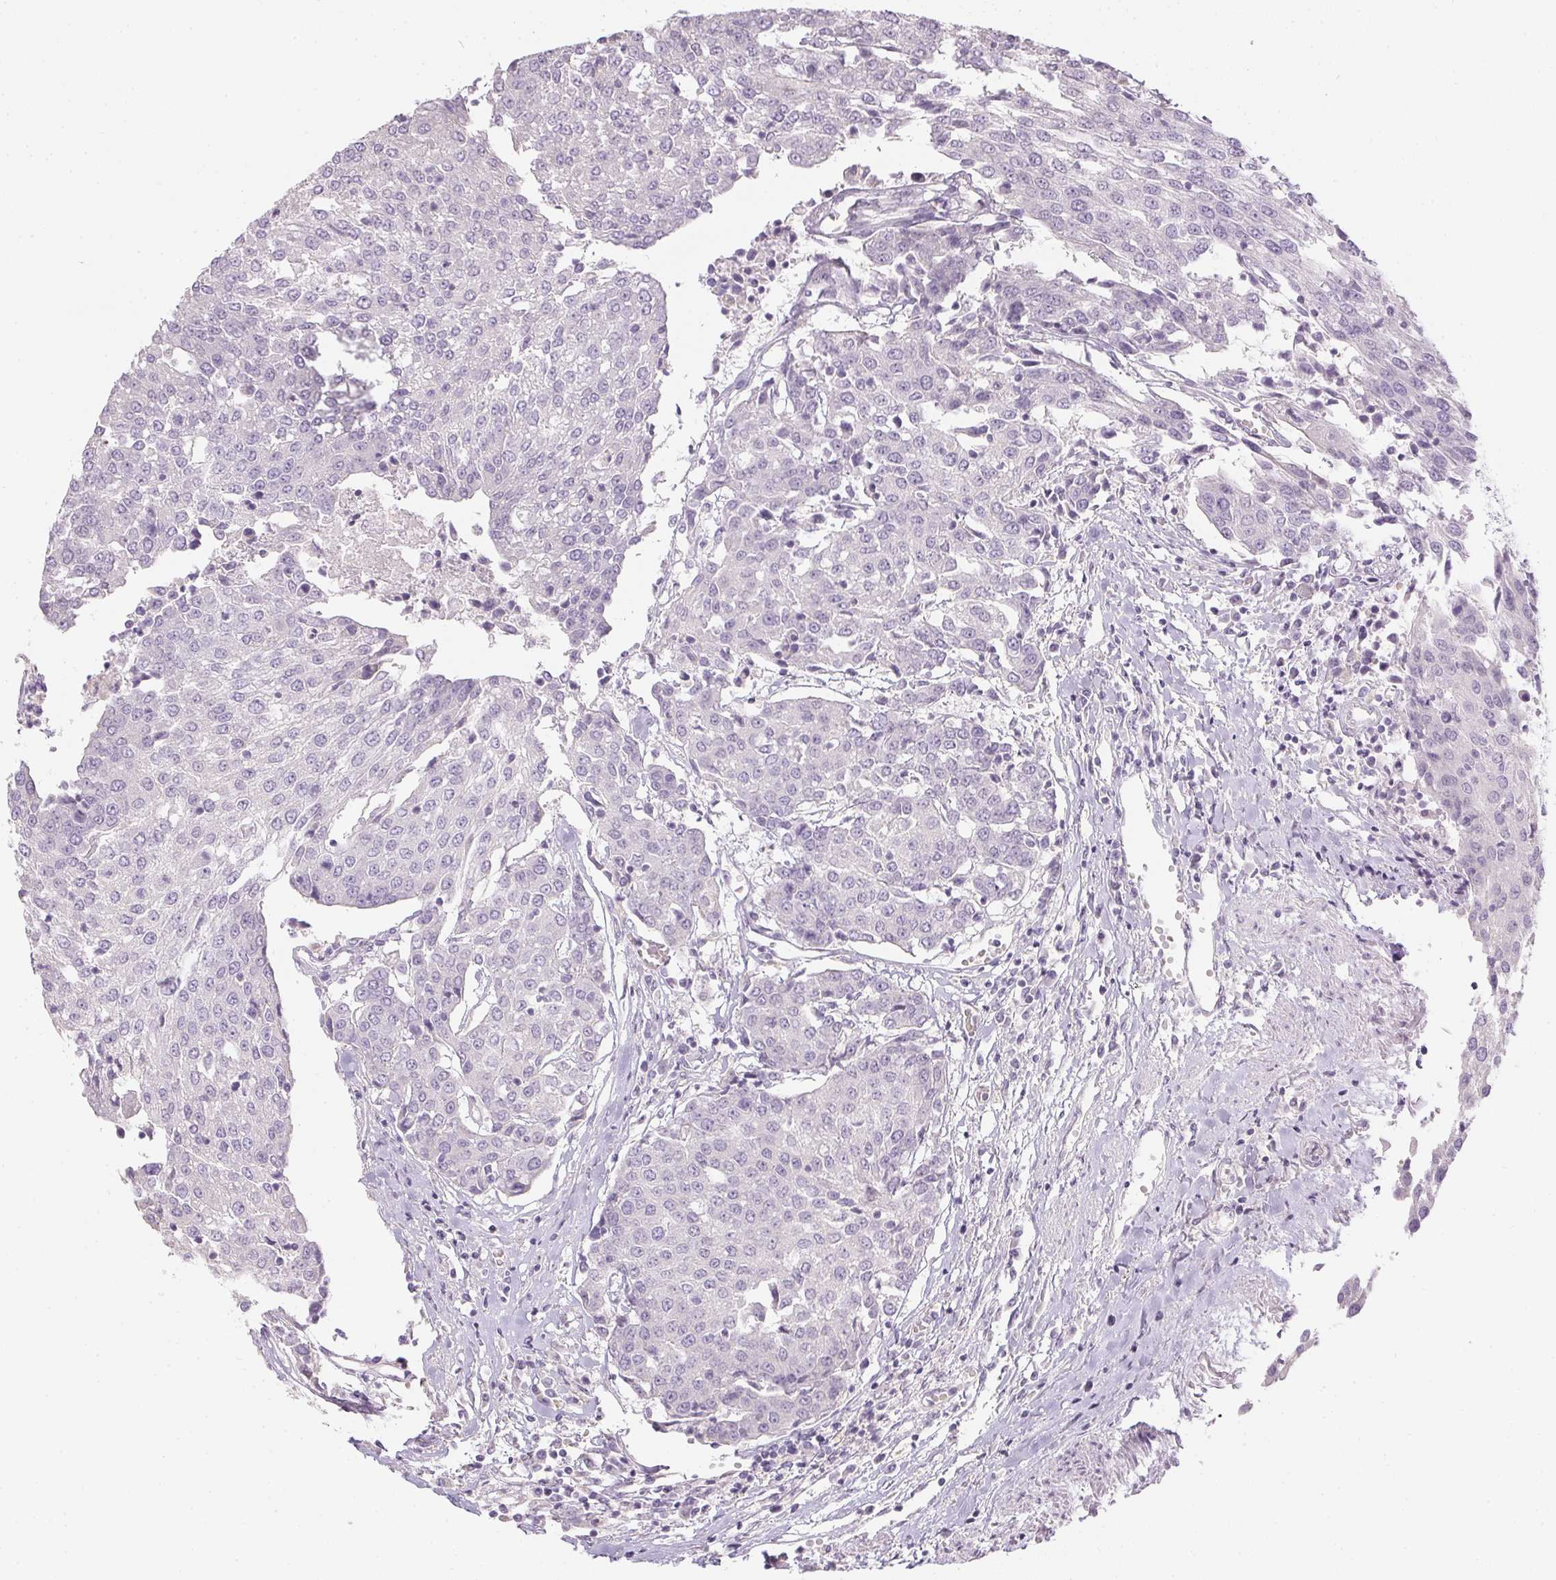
{"staining": {"intensity": "negative", "quantity": "none", "location": "none"}, "tissue": "urothelial cancer", "cell_type": "Tumor cells", "image_type": "cancer", "snomed": [{"axis": "morphology", "description": "Urothelial carcinoma, High grade"}, {"axis": "topography", "description": "Urinary bladder"}], "caption": "Image shows no protein positivity in tumor cells of urothelial carcinoma (high-grade) tissue.", "gene": "CTCFL", "patient": {"sex": "female", "age": 85}}